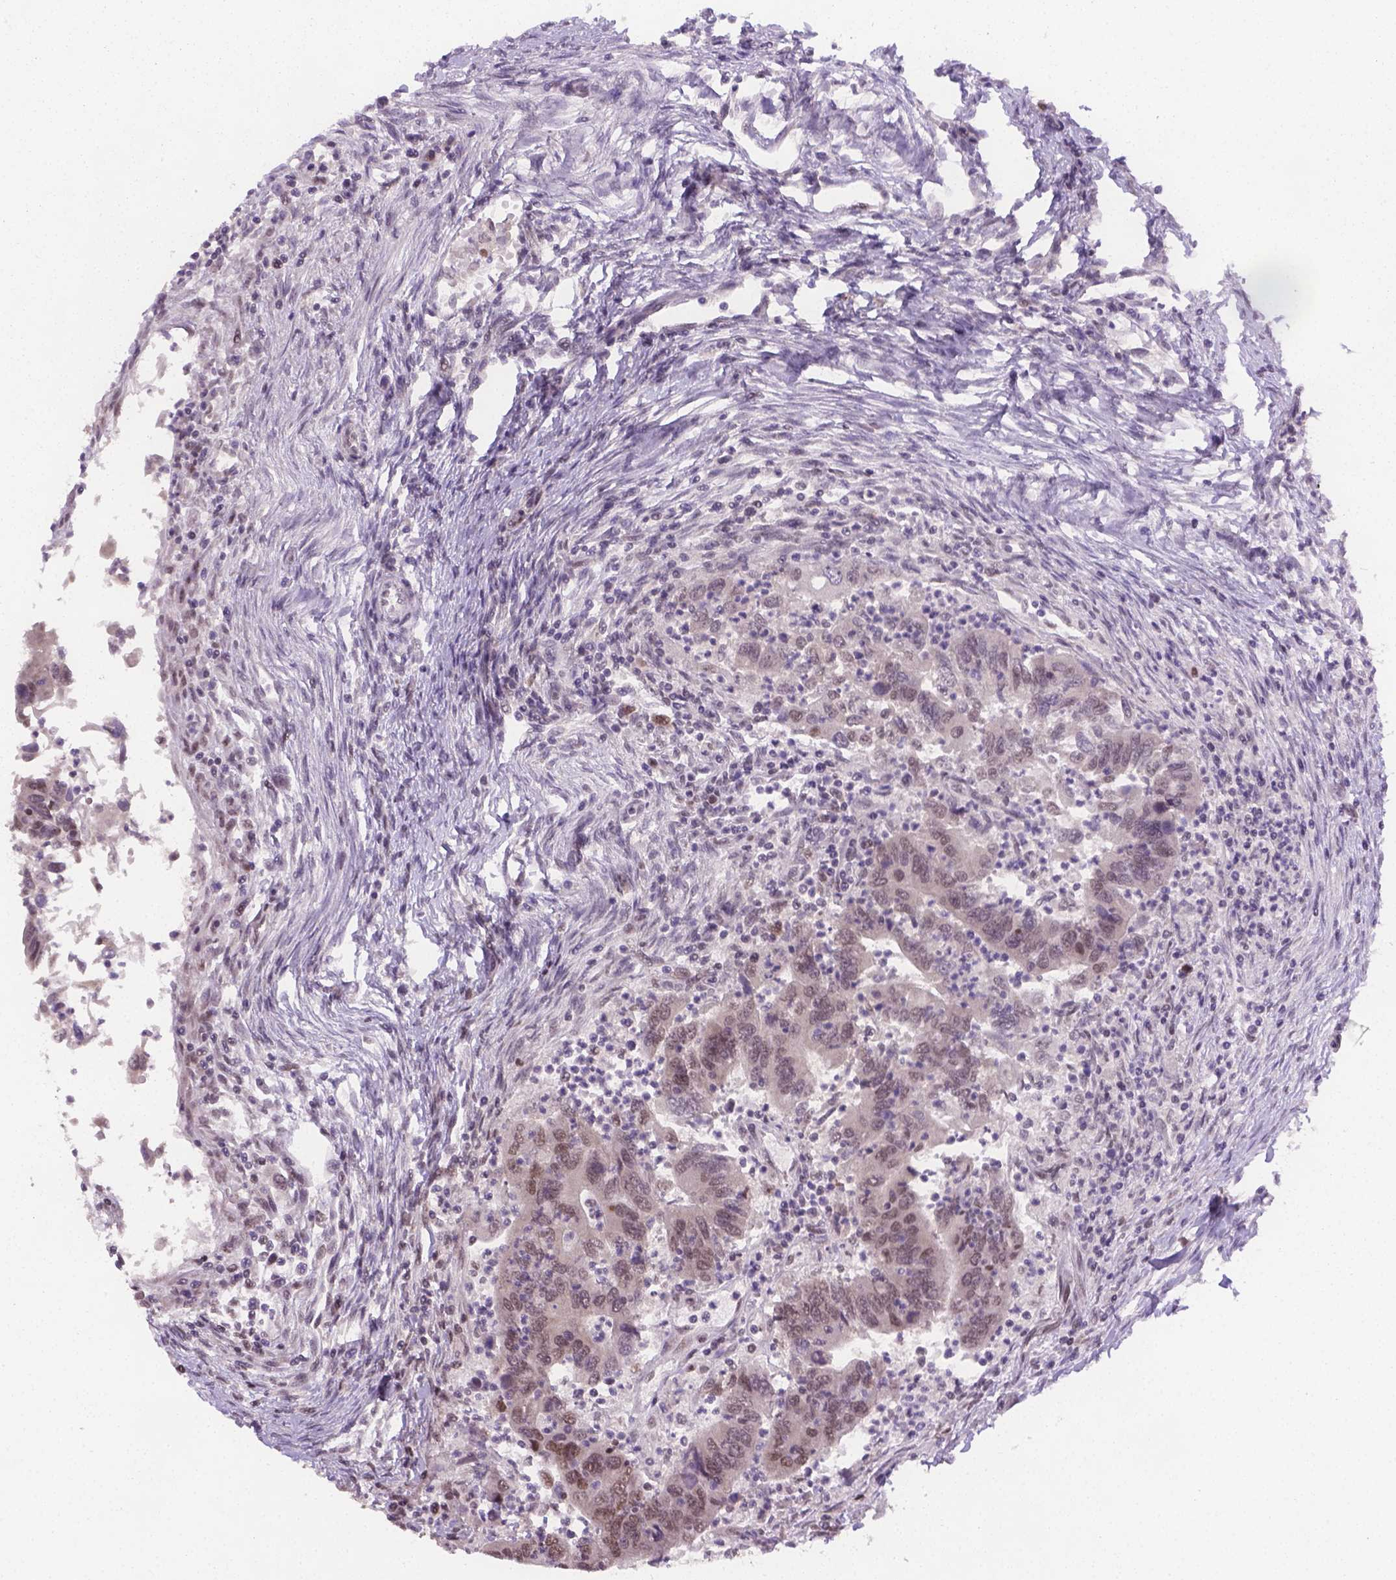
{"staining": {"intensity": "moderate", "quantity": "25%-75%", "location": "nuclear"}, "tissue": "colorectal cancer", "cell_type": "Tumor cells", "image_type": "cancer", "snomed": [{"axis": "morphology", "description": "Adenocarcinoma, NOS"}, {"axis": "topography", "description": "Colon"}], "caption": "Tumor cells display moderate nuclear staining in approximately 25%-75% of cells in adenocarcinoma (colorectal).", "gene": "FANCE", "patient": {"sex": "female", "age": 67}}